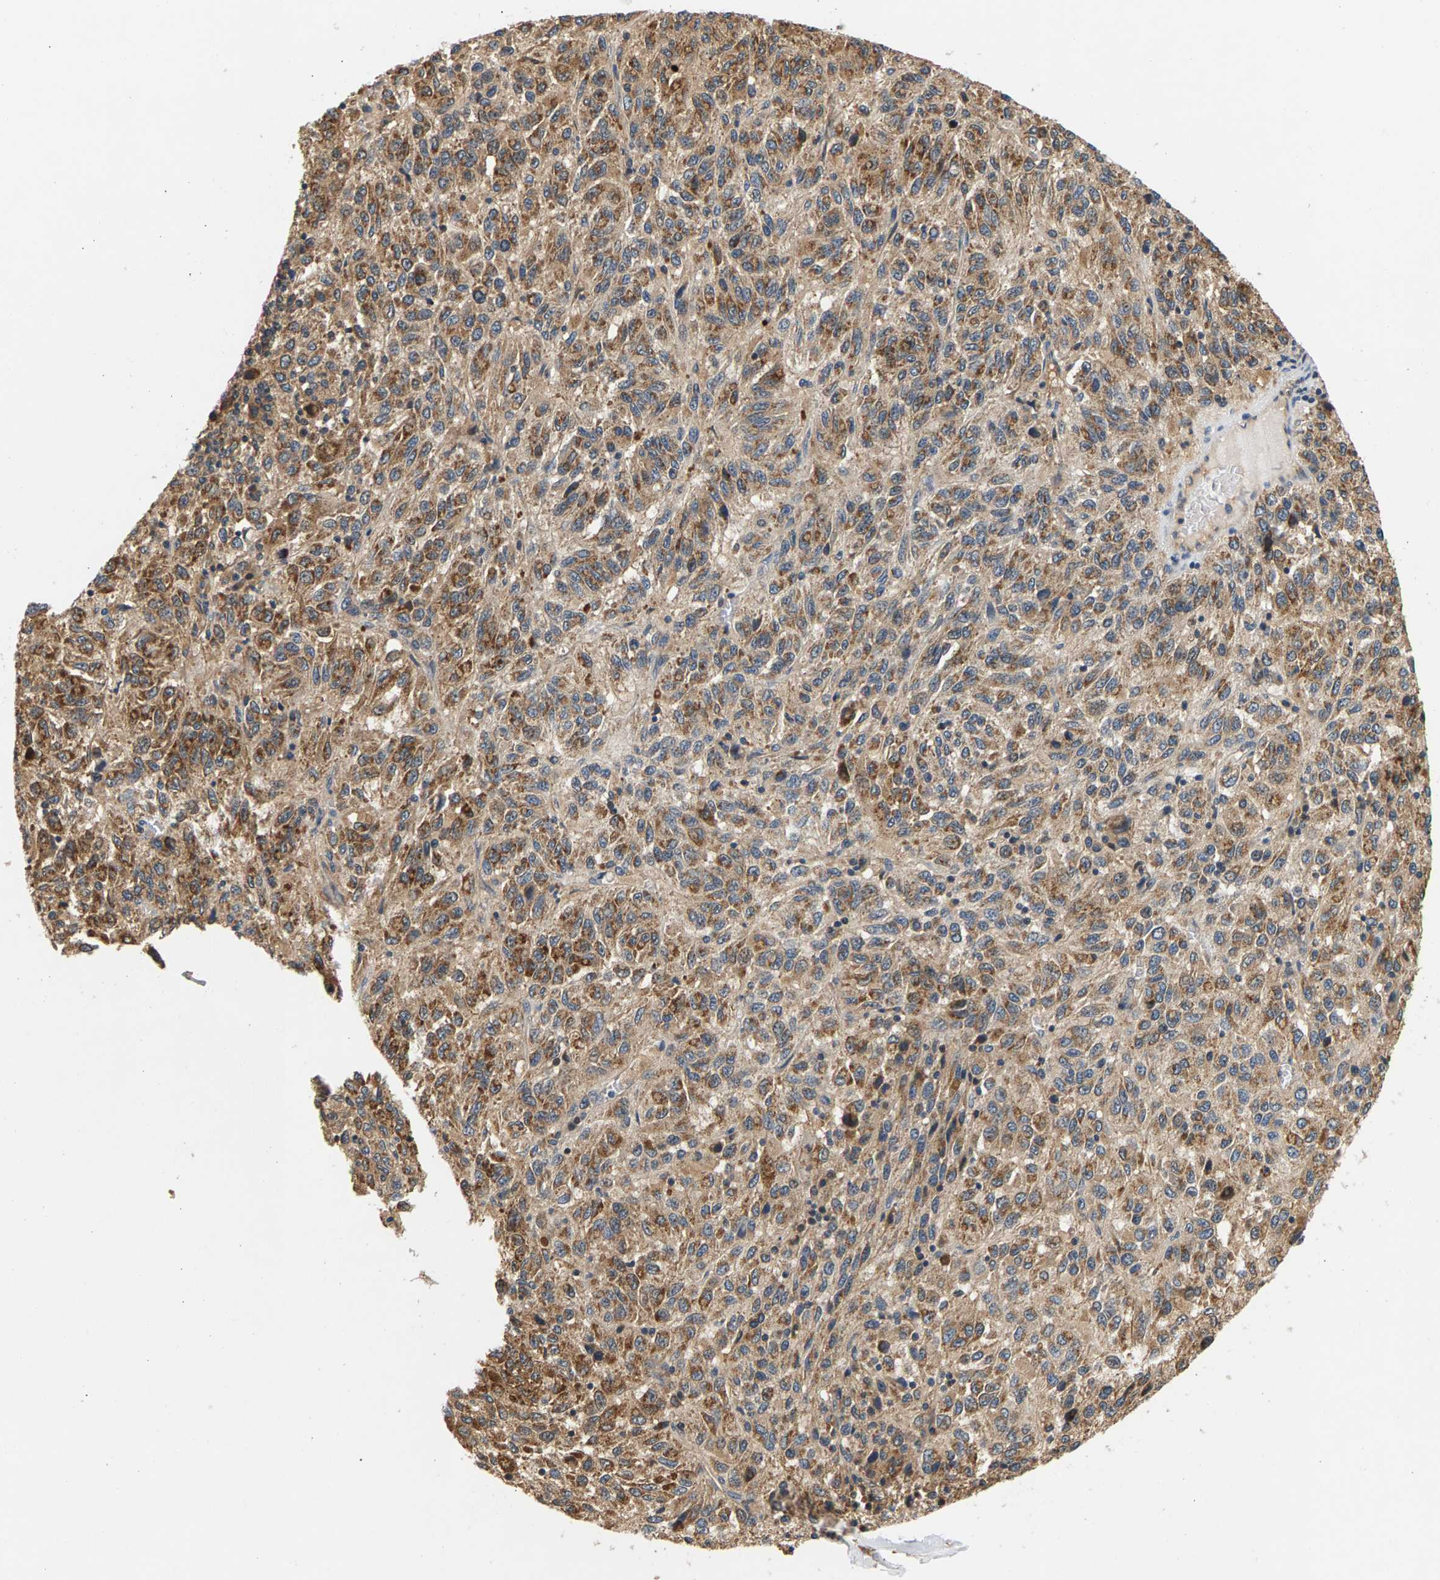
{"staining": {"intensity": "moderate", "quantity": ">75%", "location": "cytoplasmic/membranous"}, "tissue": "melanoma", "cell_type": "Tumor cells", "image_type": "cancer", "snomed": [{"axis": "morphology", "description": "Malignant melanoma, Metastatic site"}, {"axis": "topography", "description": "Lung"}], "caption": "Immunohistochemistry of human melanoma shows medium levels of moderate cytoplasmic/membranous positivity in about >75% of tumor cells. (DAB = brown stain, brightfield microscopy at high magnification).", "gene": "FAM78A", "patient": {"sex": "male", "age": 64}}